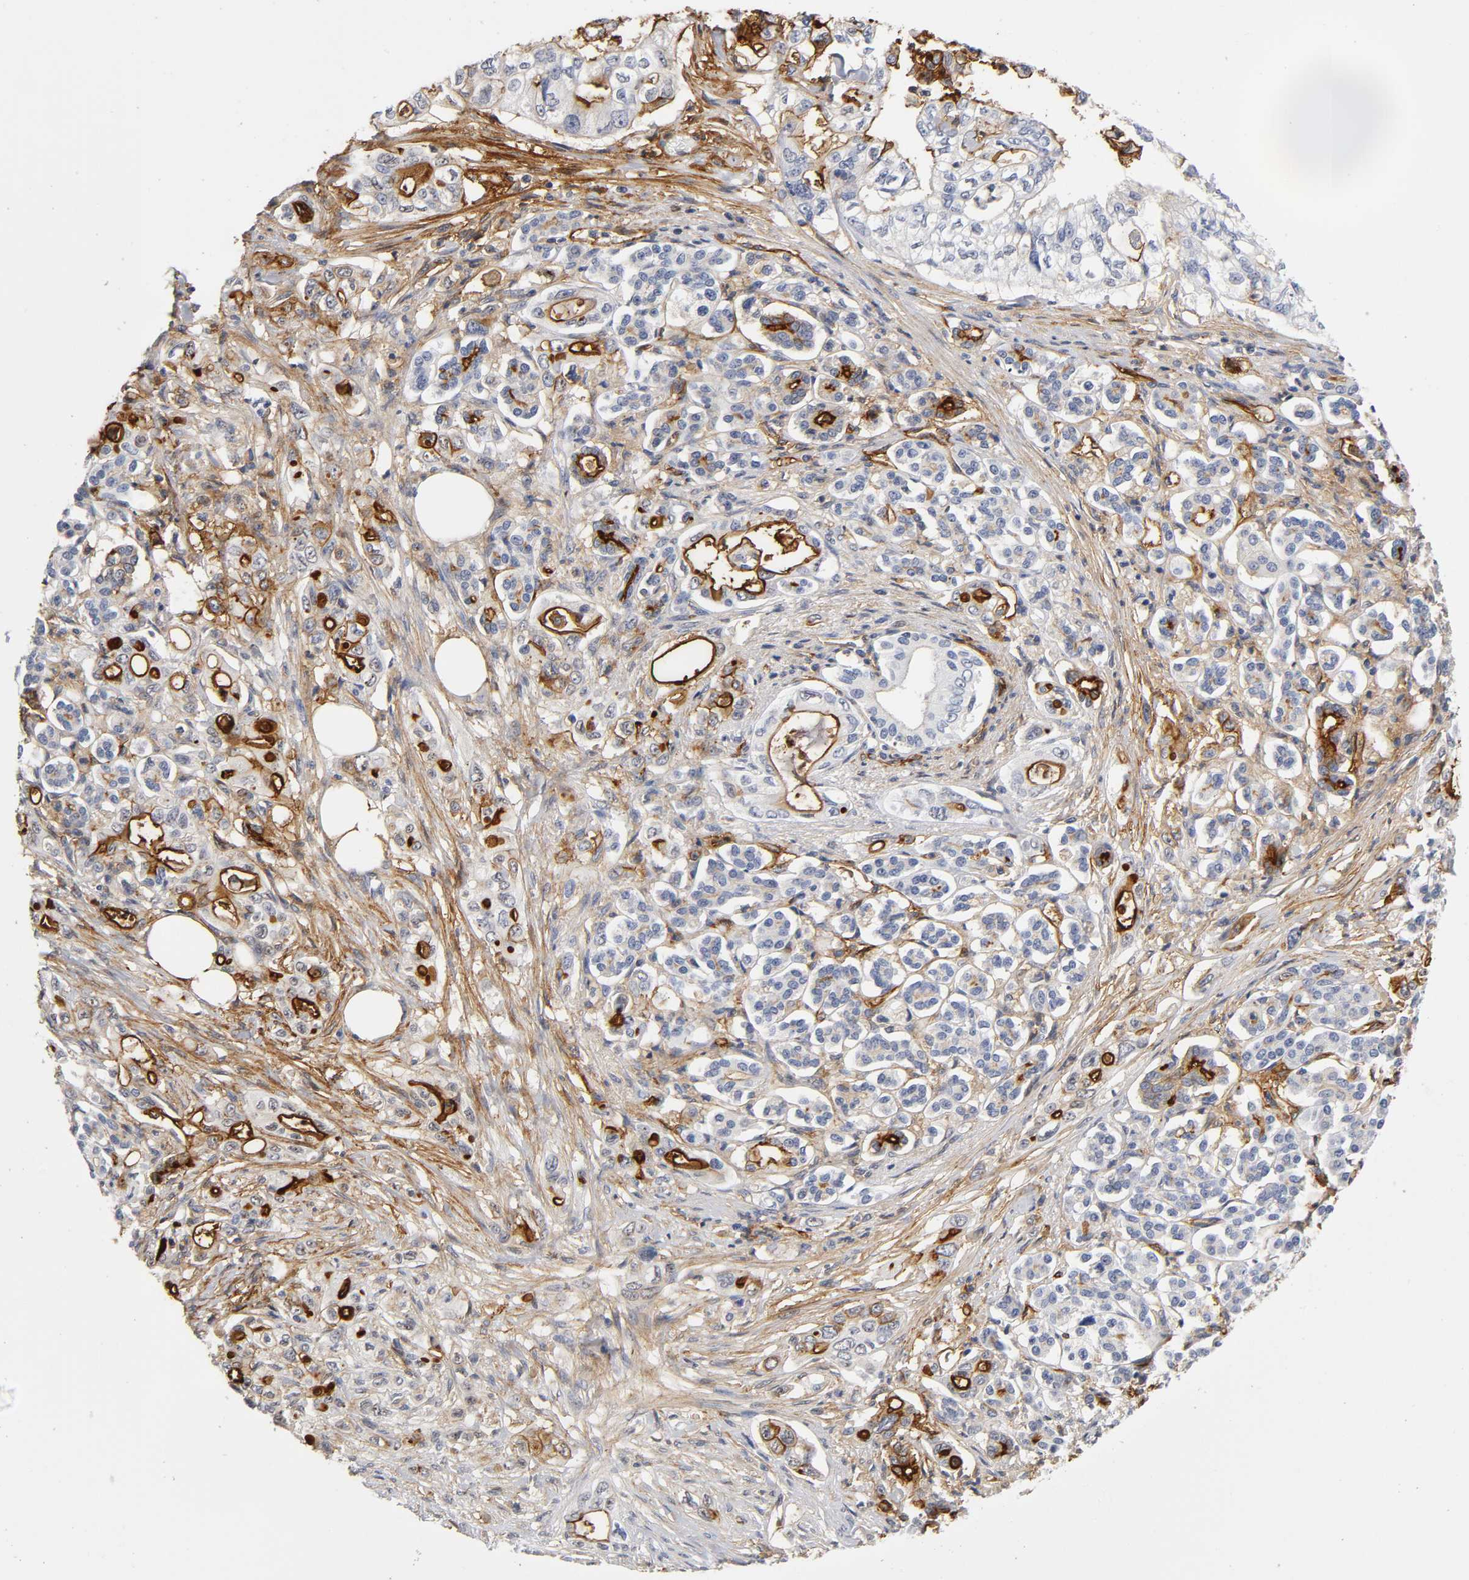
{"staining": {"intensity": "strong", "quantity": "25%-75%", "location": "cytoplasmic/membranous"}, "tissue": "pancreatic cancer", "cell_type": "Tumor cells", "image_type": "cancer", "snomed": [{"axis": "morphology", "description": "Normal tissue, NOS"}, {"axis": "topography", "description": "Pancreas"}], "caption": "High-magnification brightfield microscopy of pancreatic cancer stained with DAB (3,3'-diaminobenzidine) (brown) and counterstained with hematoxylin (blue). tumor cells exhibit strong cytoplasmic/membranous staining is identified in about25%-75% of cells.", "gene": "ICAM1", "patient": {"sex": "male", "age": 42}}